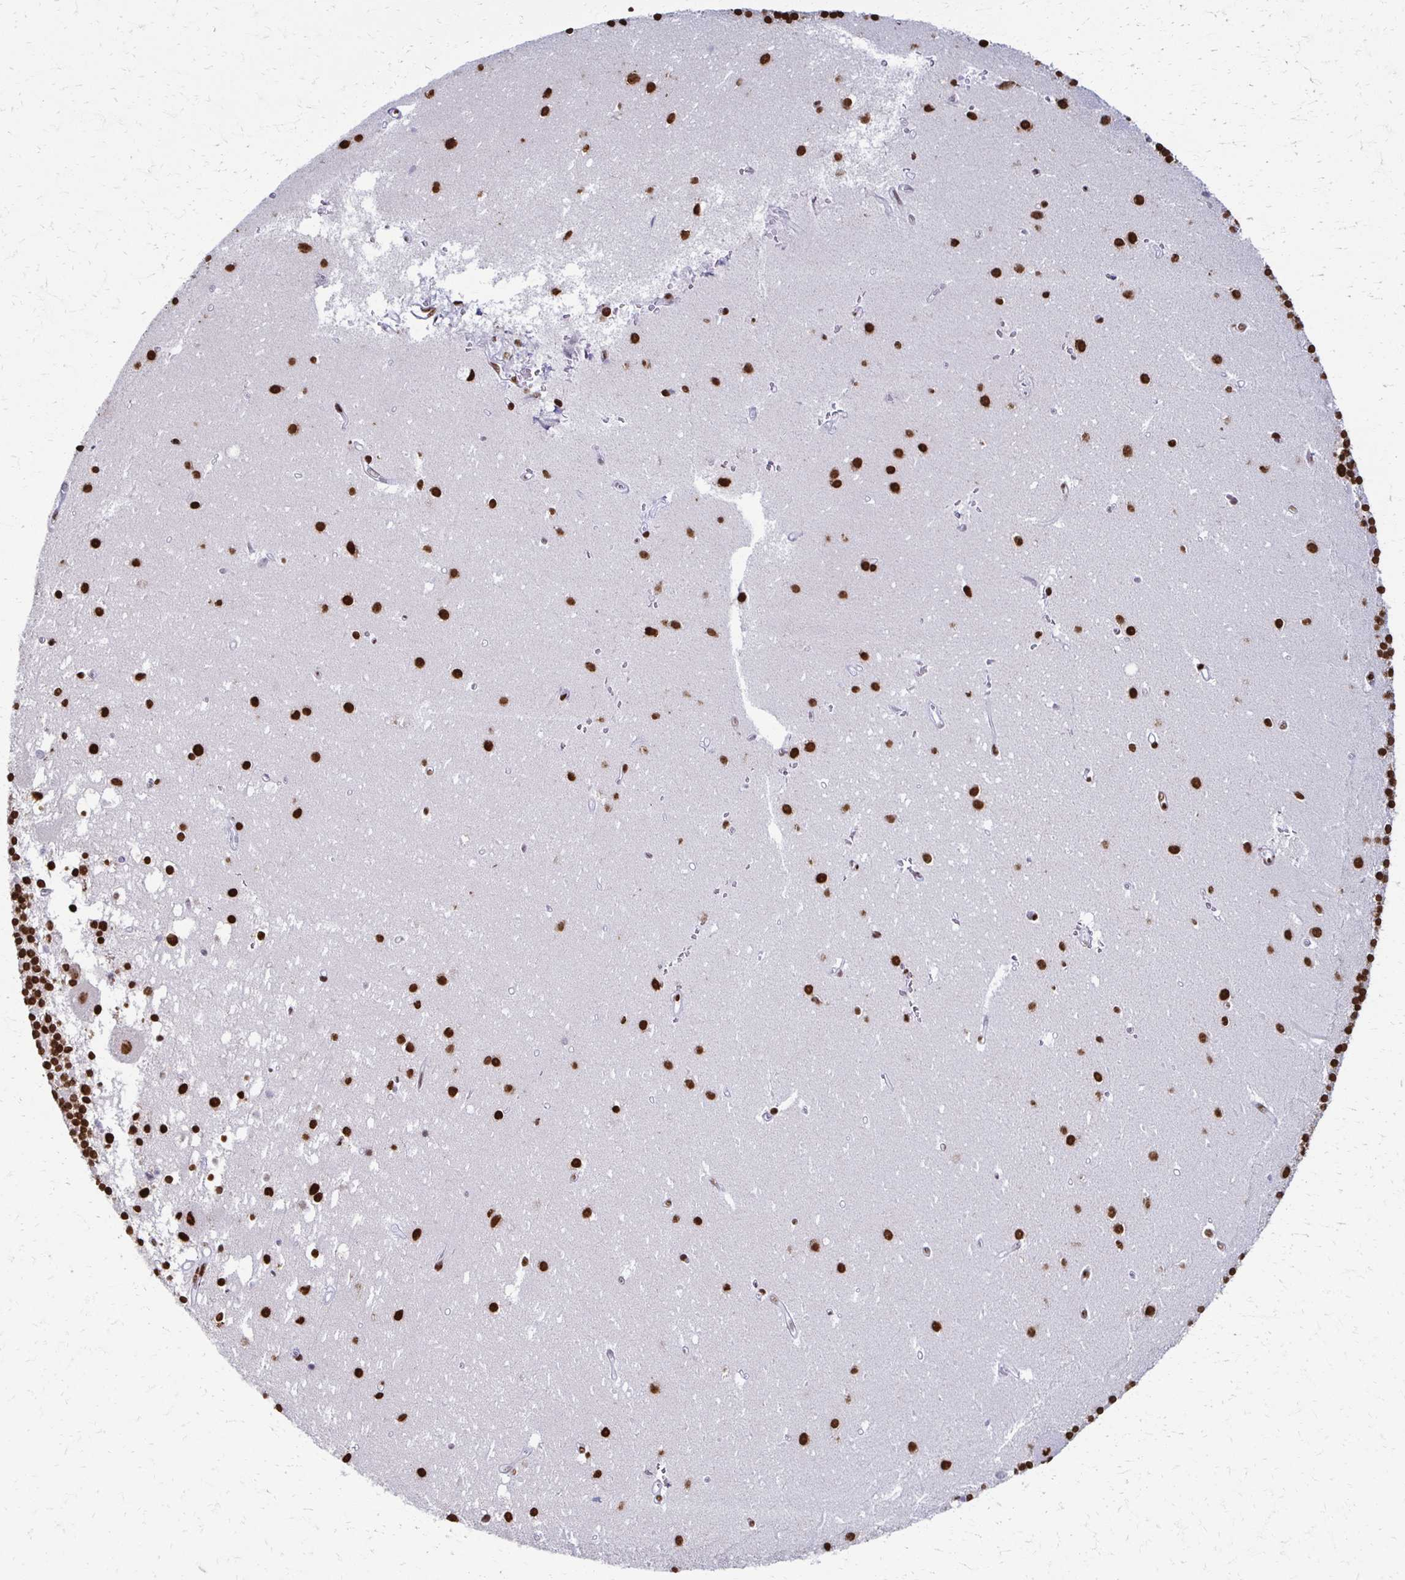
{"staining": {"intensity": "moderate", "quantity": ">75%", "location": "nuclear"}, "tissue": "cerebellum", "cell_type": "Cells in granular layer", "image_type": "normal", "snomed": [{"axis": "morphology", "description": "Normal tissue, NOS"}, {"axis": "topography", "description": "Cerebellum"}], "caption": "Protein staining by IHC shows moderate nuclear staining in about >75% of cells in granular layer in benign cerebellum. Using DAB (3,3'-diaminobenzidine) (brown) and hematoxylin (blue) stains, captured at high magnification using brightfield microscopy.", "gene": "NONO", "patient": {"sex": "male", "age": 54}}